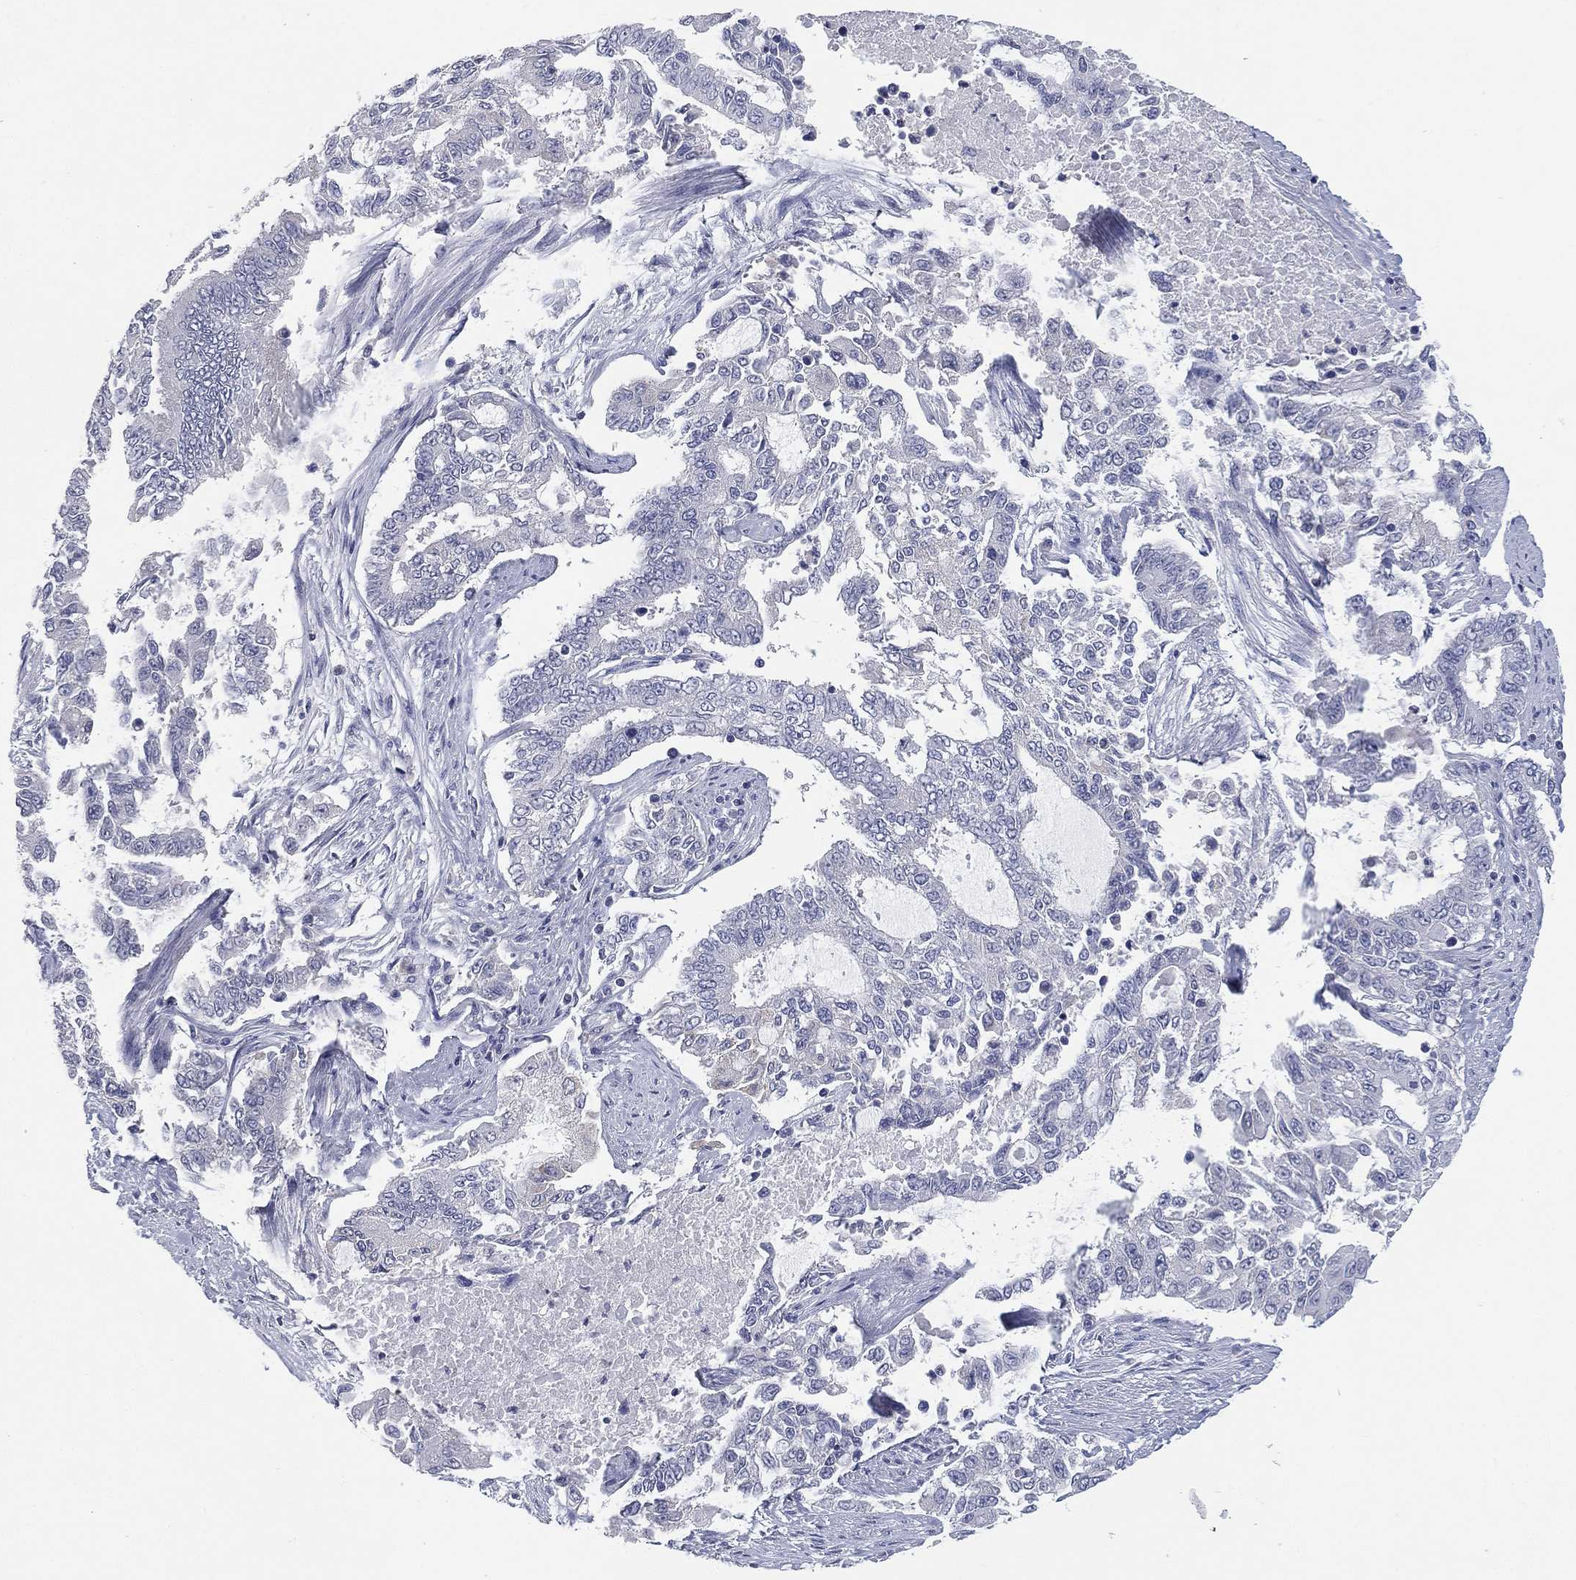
{"staining": {"intensity": "negative", "quantity": "none", "location": "none"}, "tissue": "endometrial cancer", "cell_type": "Tumor cells", "image_type": "cancer", "snomed": [{"axis": "morphology", "description": "Adenocarcinoma, NOS"}, {"axis": "topography", "description": "Uterus"}], "caption": "A histopathology image of human endometrial cancer is negative for staining in tumor cells. (Brightfield microscopy of DAB immunohistochemistry (IHC) at high magnification).", "gene": "KRT35", "patient": {"sex": "female", "age": 59}}